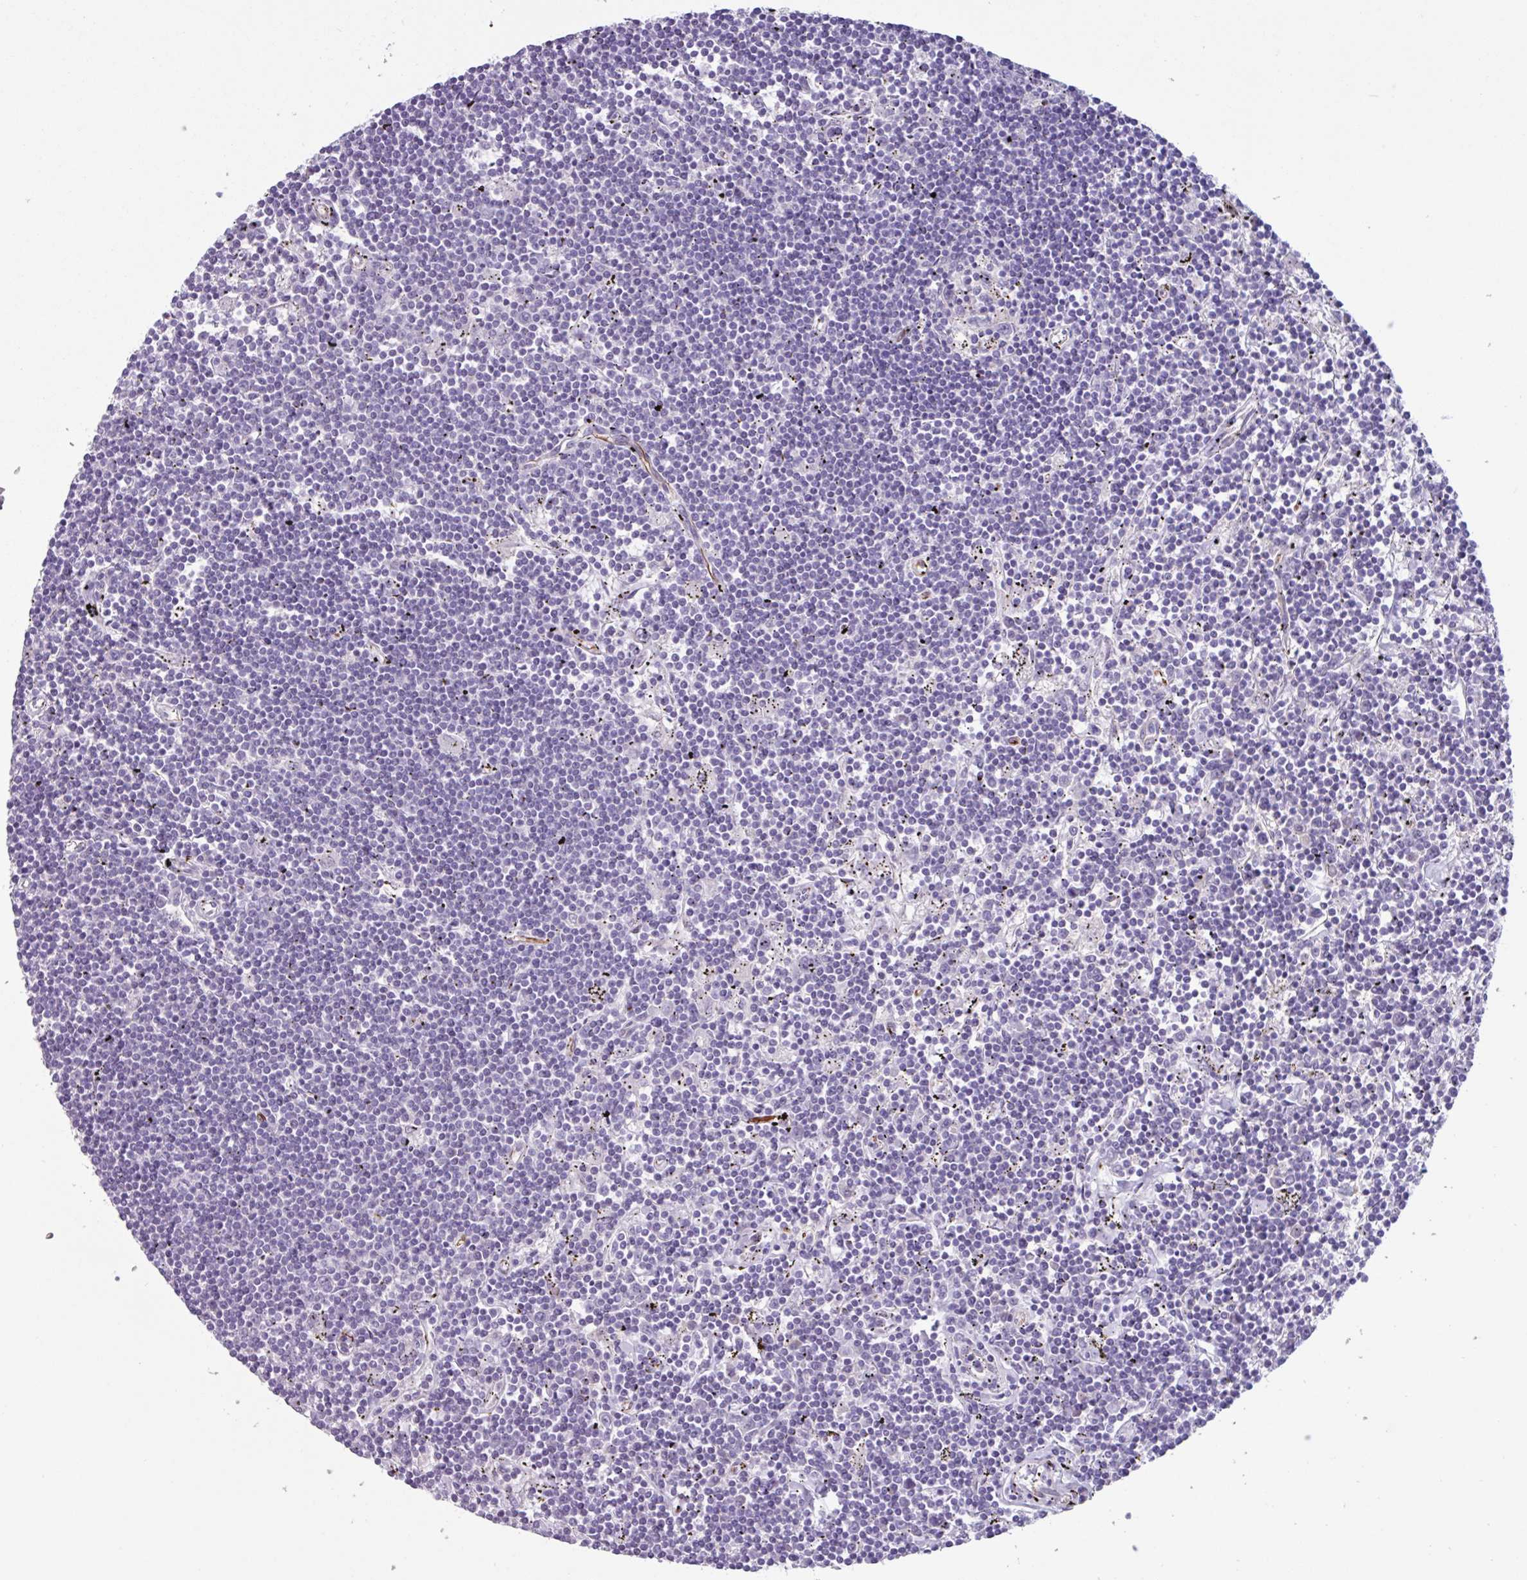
{"staining": {"intensity": "negative", "quantity": "none", "location": "none"}, "tissue": "lymphoma", "cell_type": "Tumor cells", "image_type": "cancer", "snomed": [{"axis": "morphology", "description": "Malignant lymphoma, non-Hodgkin's type, Low grade"}, {"axis": "topography", "description": "Spleen"}], "caption": "Malignant lymphoma, non-Hodgkin's type (low-grade) was stained to show a protein in brown. There is no significant positivity in tumor cells. The staining is performed using DAB (3,3'-diaminobenzidine) brown chromogen with nuclei counter-stained in using hematoxylin.", "gene": "BTD", "patient": {"sex": "male", "age": 76}}